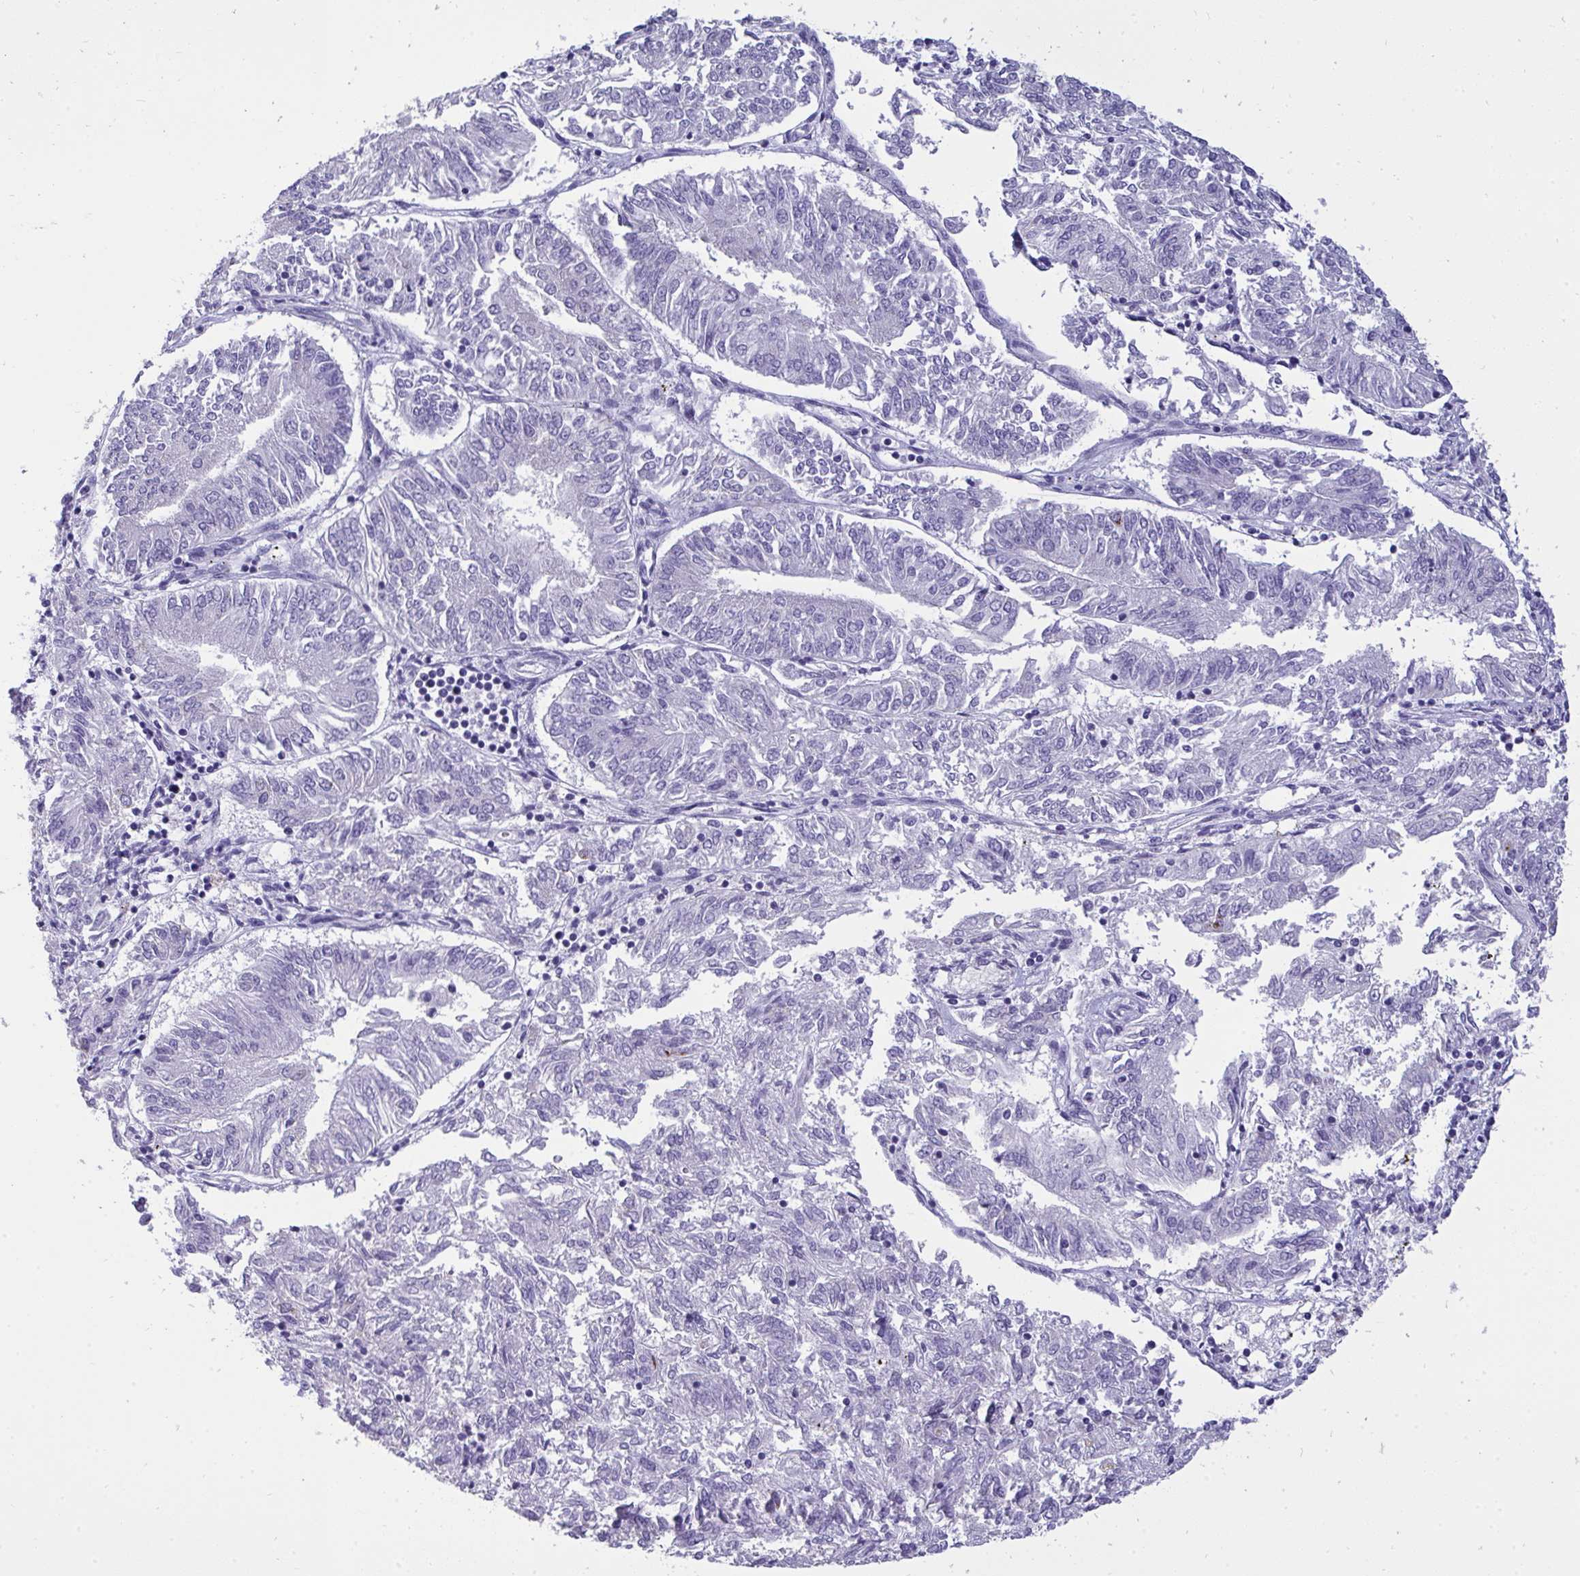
{"staining": {"intensity": "negative", "quantity": "none", "location": "none"}, "tissue": "endometrial cancer", "cell_type": "Tumor cells", "image_type": "cancer", "snomed": [{"axis": "morphology", "description": "Adenocarcinoma, NOS"}, {"axis": "topography", "description": "Endometrium"}], "caption": "Immunohistochemistry (IHC) of human adenocarcinoma (endometrial) shows no expression in tumor cells.", "gene": "VGLL3", "patient": {"sex": "female", "age": 58}}